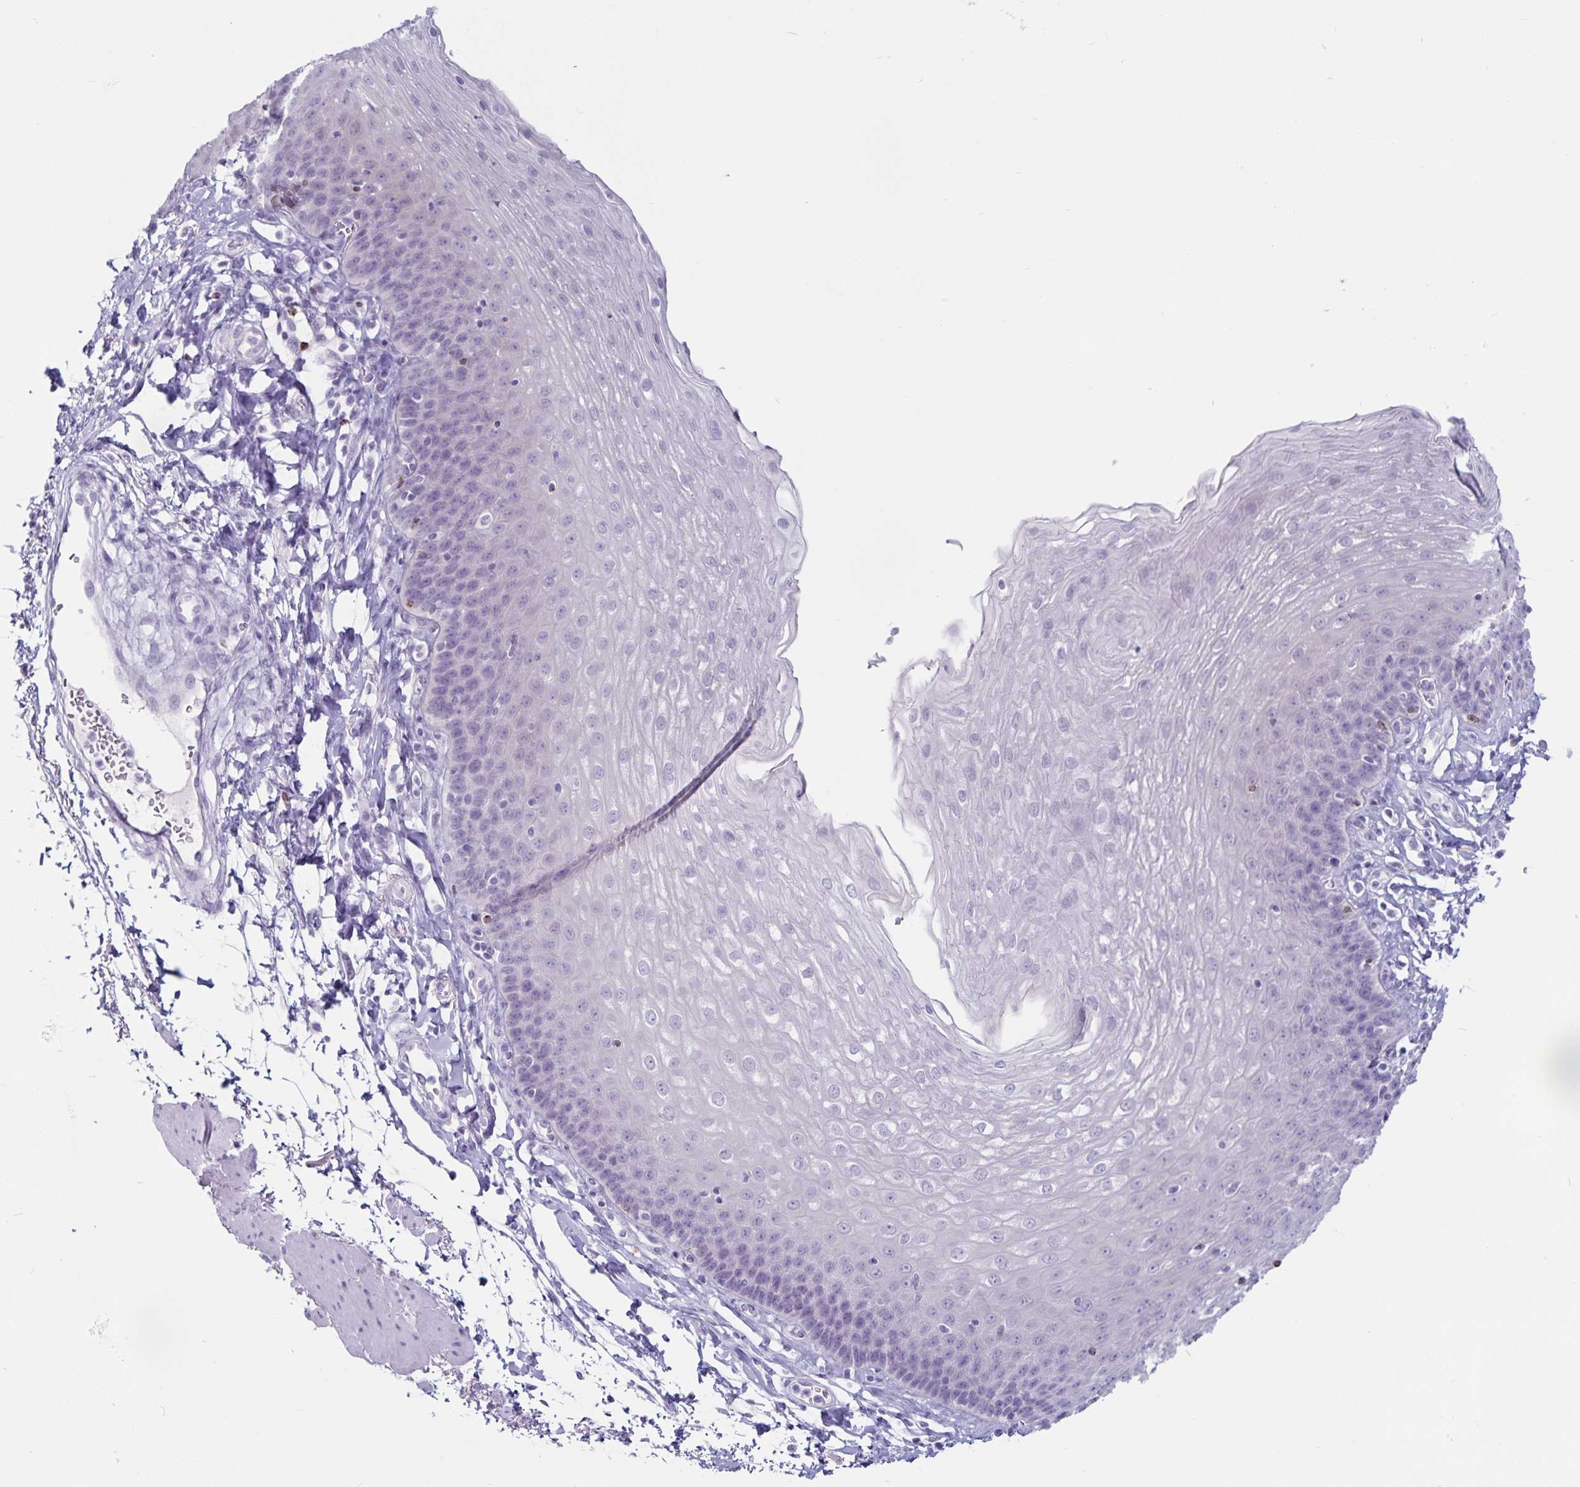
{"staining": {"intensity": "negative", "quantity": "none", "location": "none"}, "tissue": "esophagus", "cell_type": "Squamous epithelial cells", "image_type": "normal", "snomed": [{"axis": "morphology", "description": "Normal tissue, NOS"}, {"axis": "topography", "description": "Esophagus"}], "caption": "IHC of benign human esophagus exhibits no staining in squamous epithelial cells.", "gene": "GNLY", "patient": {"sex": "female", "age": 81}}